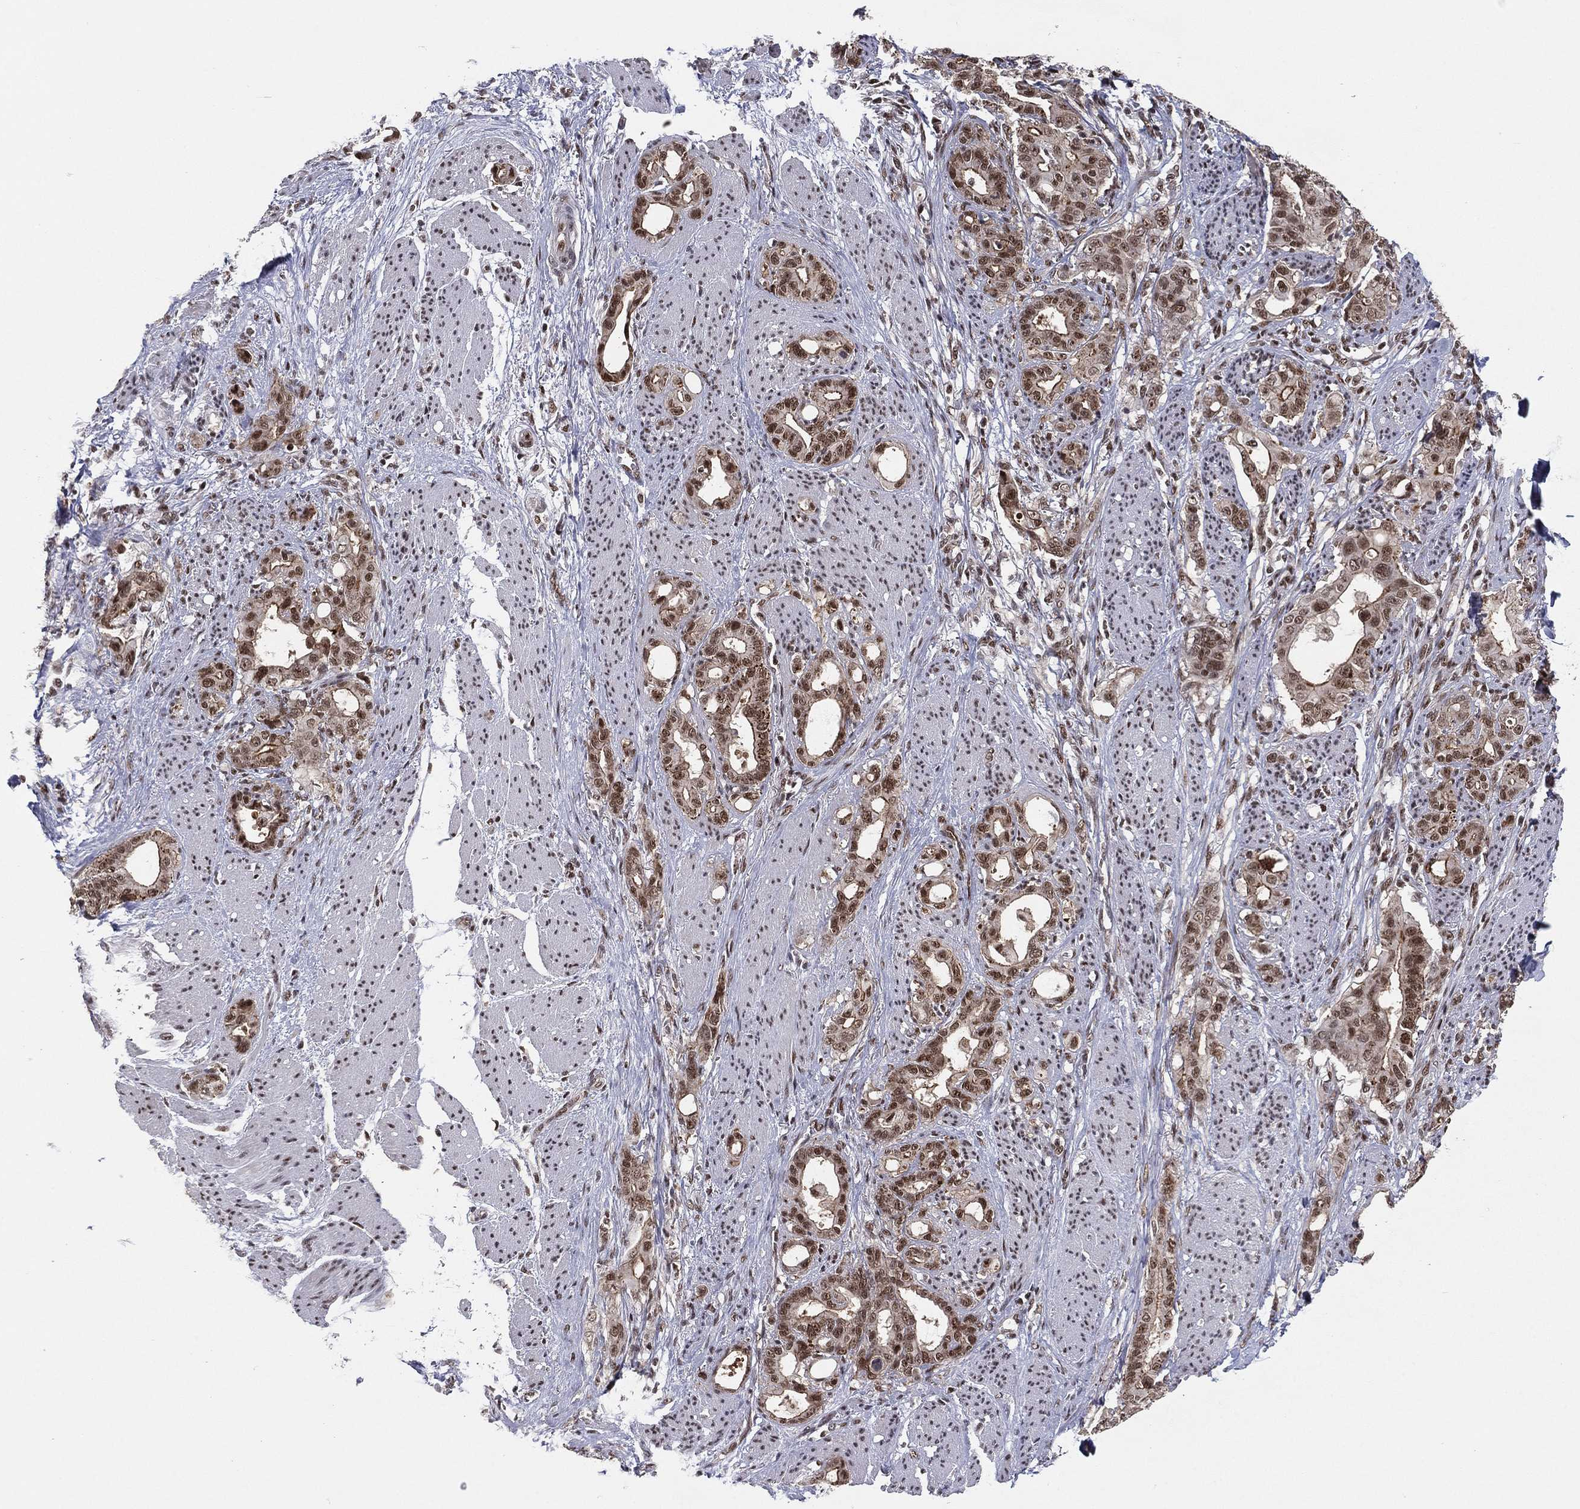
{"staining": {"intensity": "strong", "quantity": "25%-75%", "location": "nuclear"}, "tissue": "stomach cancer", "cell_type": "Tumor cells", "image_type": "cancer", "snomed": [{"axis": "morphology", "description": "Normal tissue, NOS"}, {"axis": "morphology", "description": "Adenocarcinoma, NOS"}, {"axis": "topography", "description": "Esophagus"}, {"axis": "topography", "description": "Stomach, upper"}], "caption": "Immunohistochemistry micrograph of neoplastic tissue: stomach cancer (adenocarcinoma) stained using IHC exhibits high levels of strong protein expression localized specifically in the nuclear of tumor cells, appearing as a nuclear brown color.", "gene": "GPALPP1", "patient": {"sex": "male", "age": 62}}